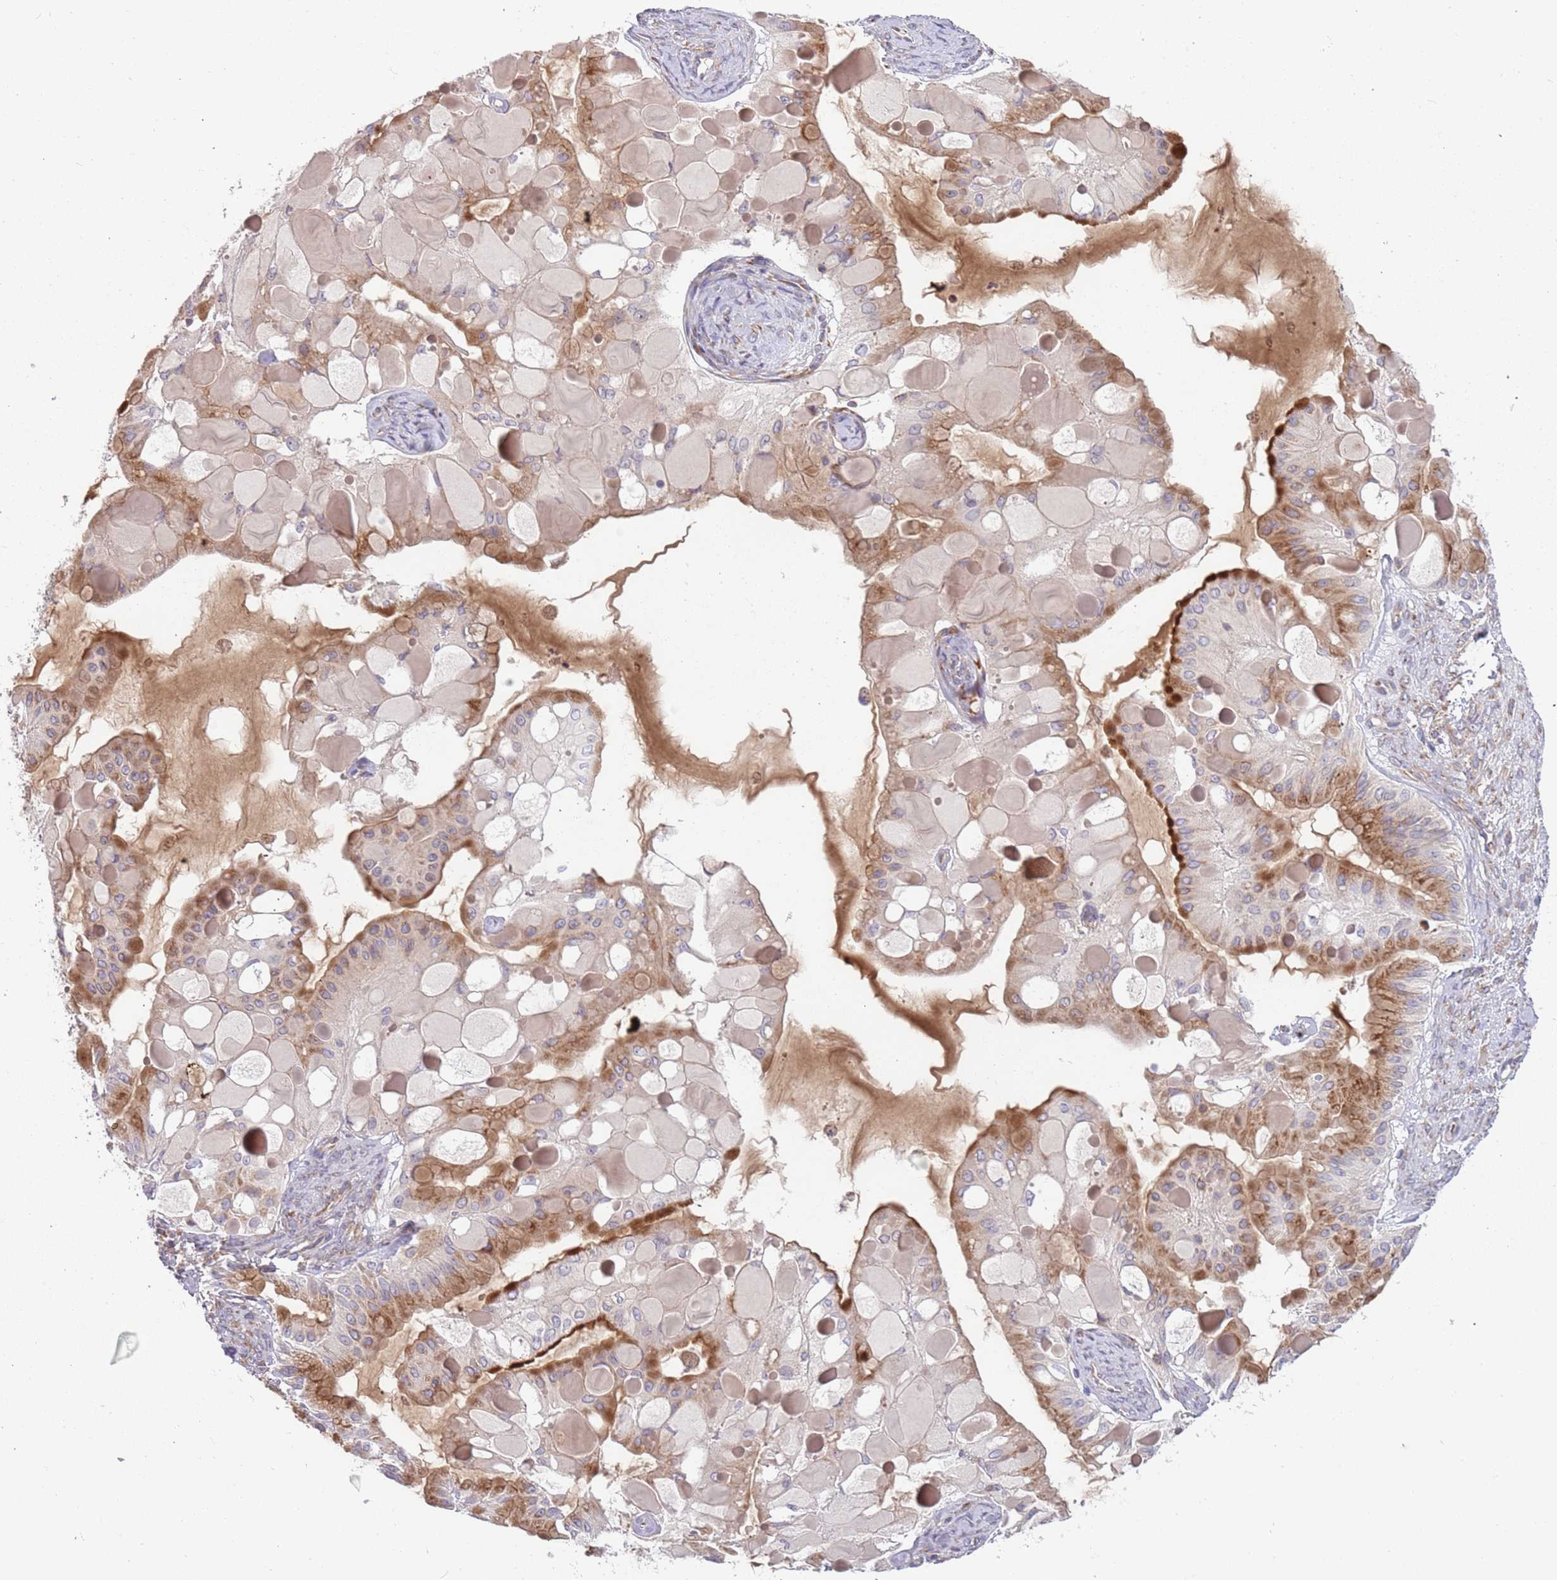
{"staining": {"intensity": "moderate", "quantity": "25%-75%", "location": "cytoplasmic/membranous"}, "tissue": "ovarian cancer", "cell_type": "Tumor cells", "image_type": "cancer", "snomed": [{"axis": "morphology", "description": "Cystadenocarcinoma, mucinous, NOS"}, {"axis": "topography", "description": "Ovary"}], "caption": "Protein expression by IHC demonstrates moderate cytoplasmic/membranous positivity in about 25%-75% of tumor cells in ovarian mucinous cystadenocarcinoma. (IHC, brightfield microscopy, high magnification).", "gene": "VWCE", "patient": {"sex": "female", "age": 61}}